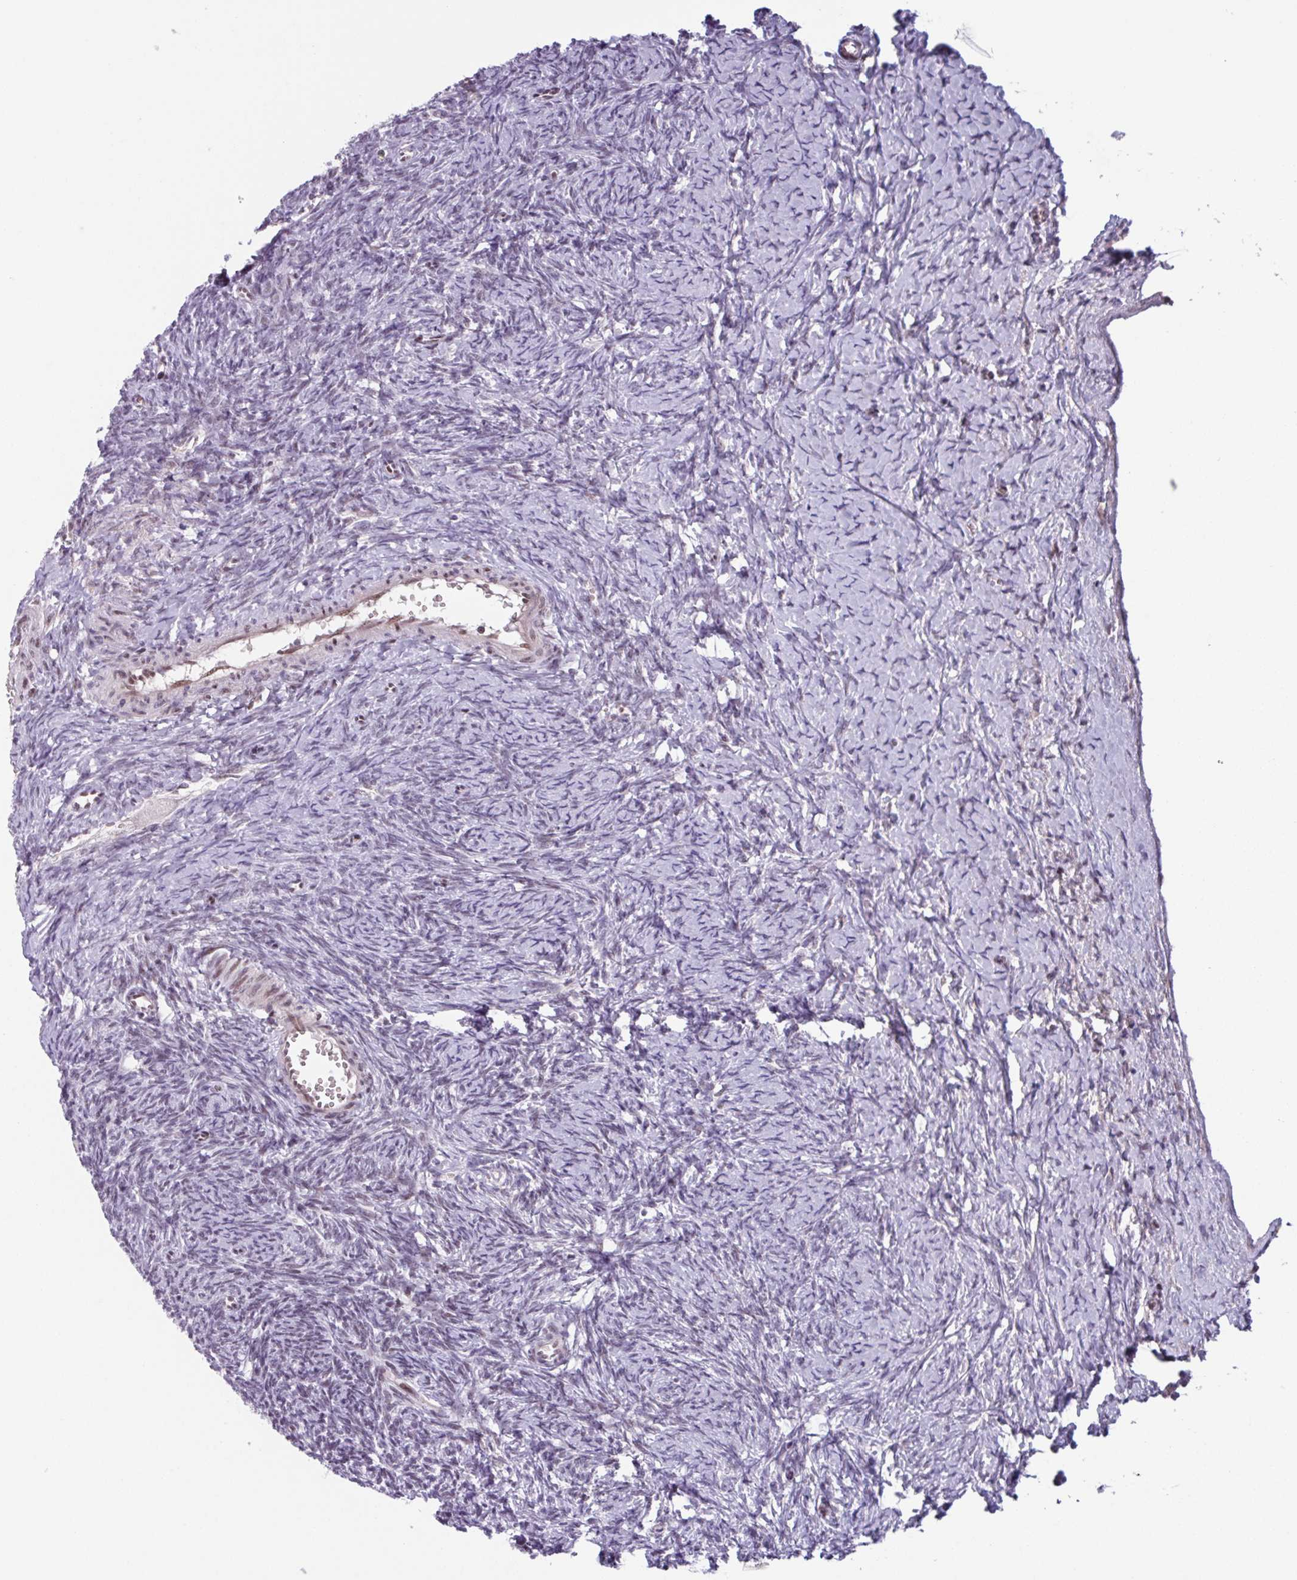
{"staining": {"intensity": "weak", "quantity": "<25%", "location": "nuclear"}, "tissue": "ovary", "cell_type": "Ovarian stroma cells", "image_type": "normal", "snomed": [{"axis": "morphology", "description": "Normal tissue, NOS"}, {"axis": "topography", "description": "Ovary"}], "caption": "This is an IHC micrograph of benign human ovary. There is no positivity in ovarian stroma cells.", "gene": "ZNF575", "patient": {"sex": "female", "age": 39}}